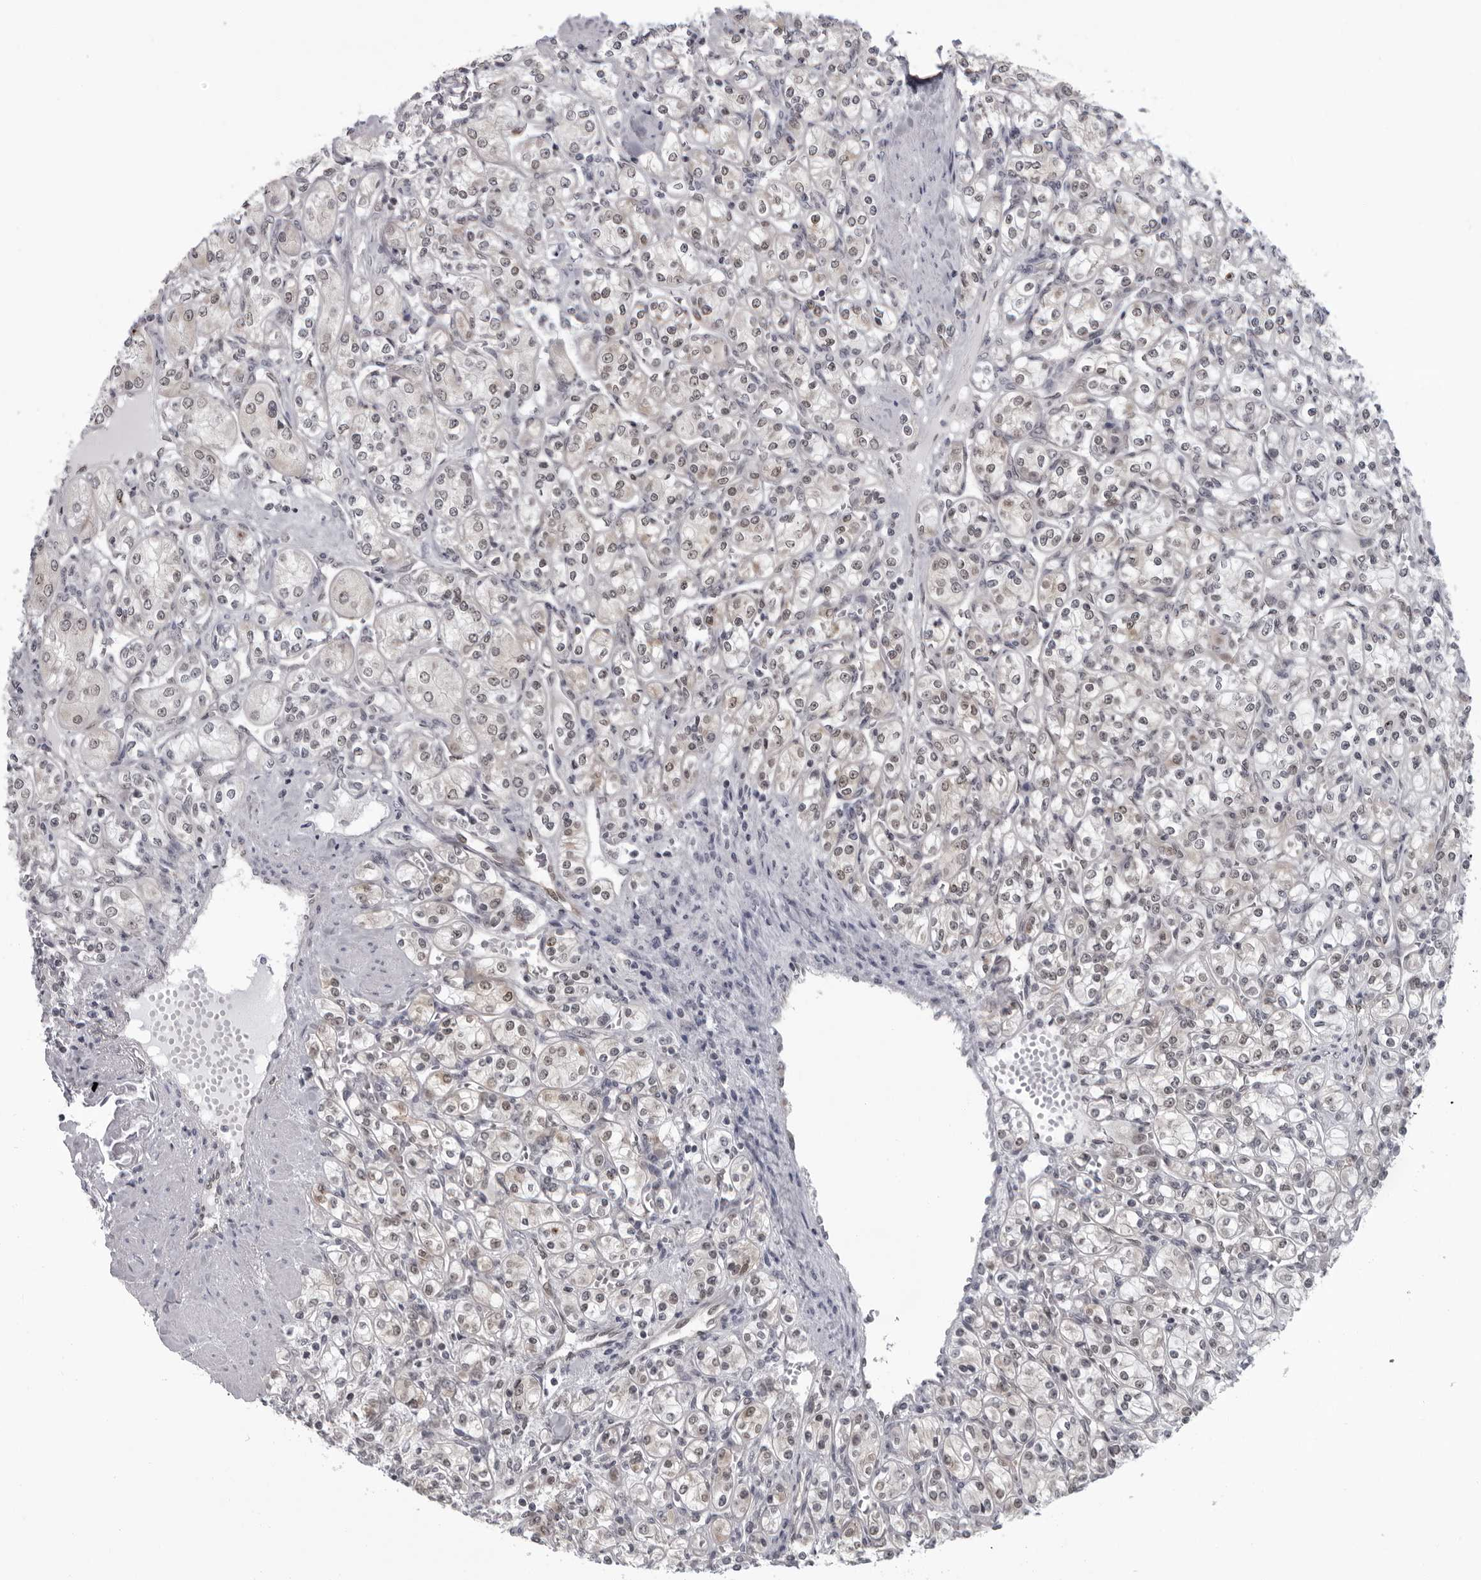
{"staining": {"intensity": "weak", "quantity": "25%-75%", "location": "nuclear"}, "tissue": "renal cancer", "cell_type": "Tumor cells", "image_type": "cancer", "snomed": [{"axis": "morphology", "description": "Adenocarcinoma, NOS"}, {"axis": "topography", "description": "Kidney"}], "caption": "Human renal cancer stained with a protein marker displays weak staining in tumor cells.", "gene": "MAPK12", "patient": {"sex": "male", "age": 77}}